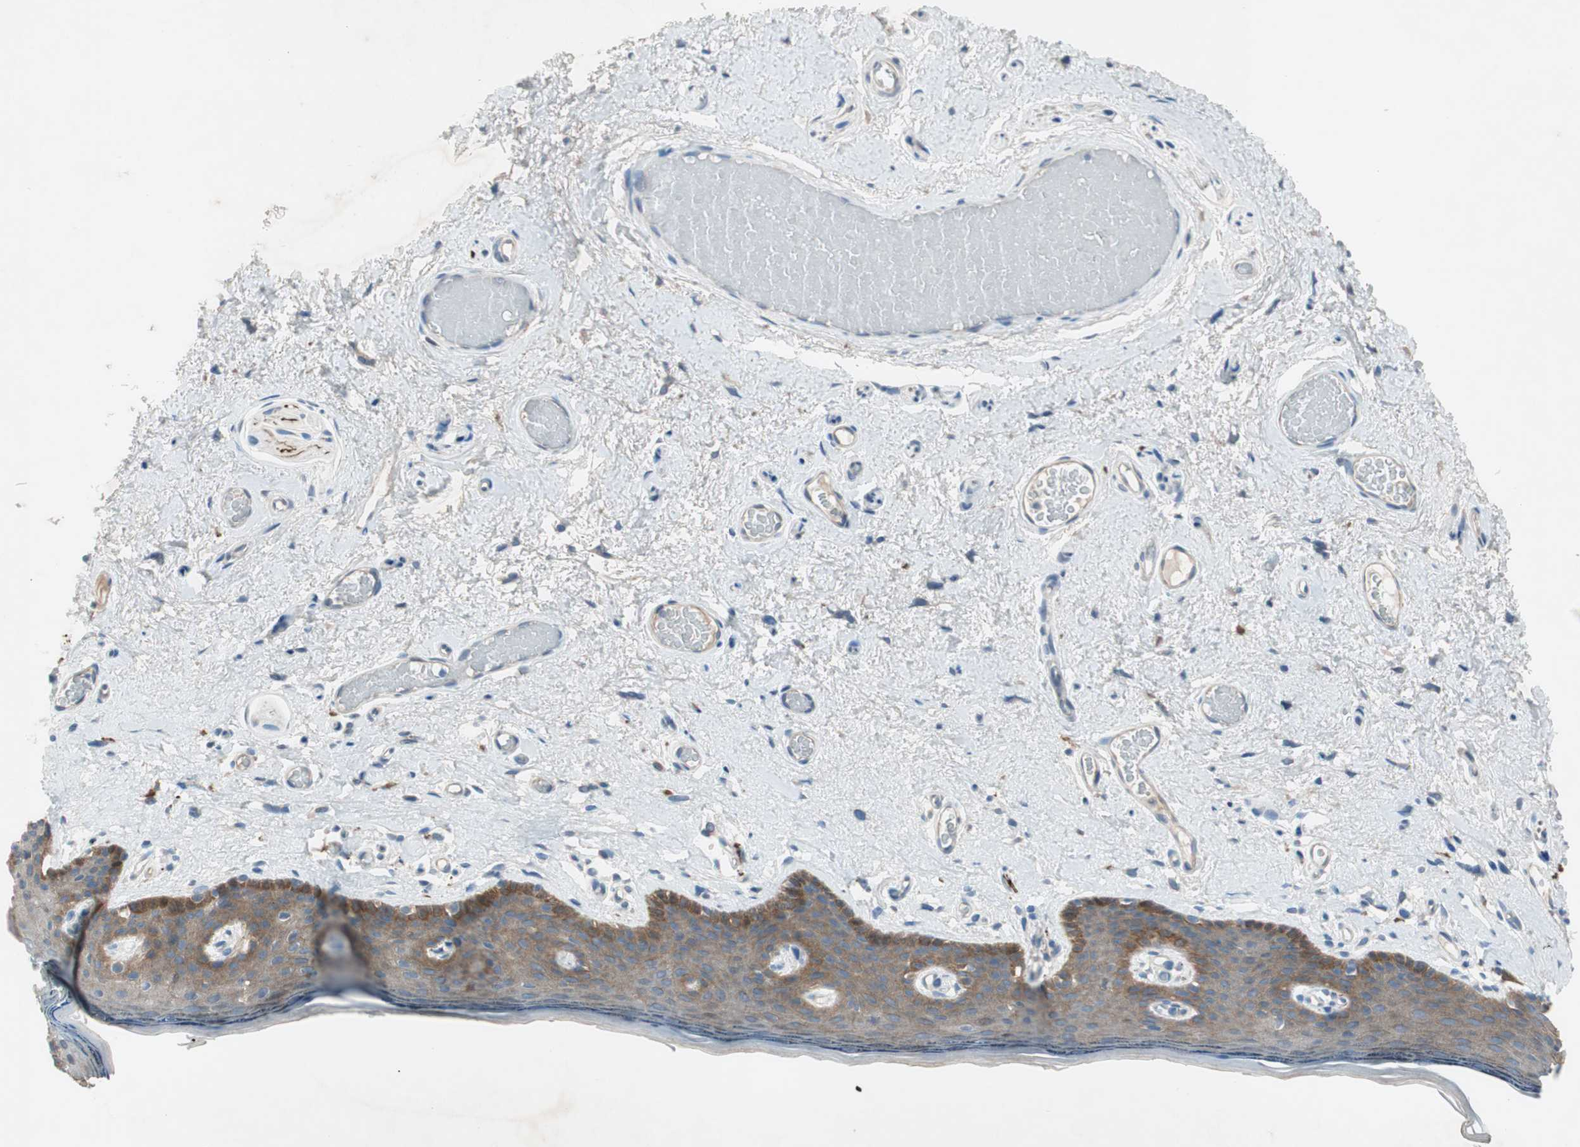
{"staining": {"intensity": "moderate", "quantity": ">75%", "location": "cytoplasmic/membranous"}, "tissue": "skin", "cell_type": "Epidermal cells", "image_type": "normal", "snomed": [{"axis": "morphology", "description": "Normal tissue, NOS"}, {"axis": "topography", "description": "Vulva"}], "caption": "This photomicrograph exhibits immunohistochemistry (IHC) staining of normal skin, with medium moderate cytoplasmic/membranous positivity in about >75% of epidermal cells.", "gene": "PRRG4", "patient": {"sex": "female", "age": 54}}